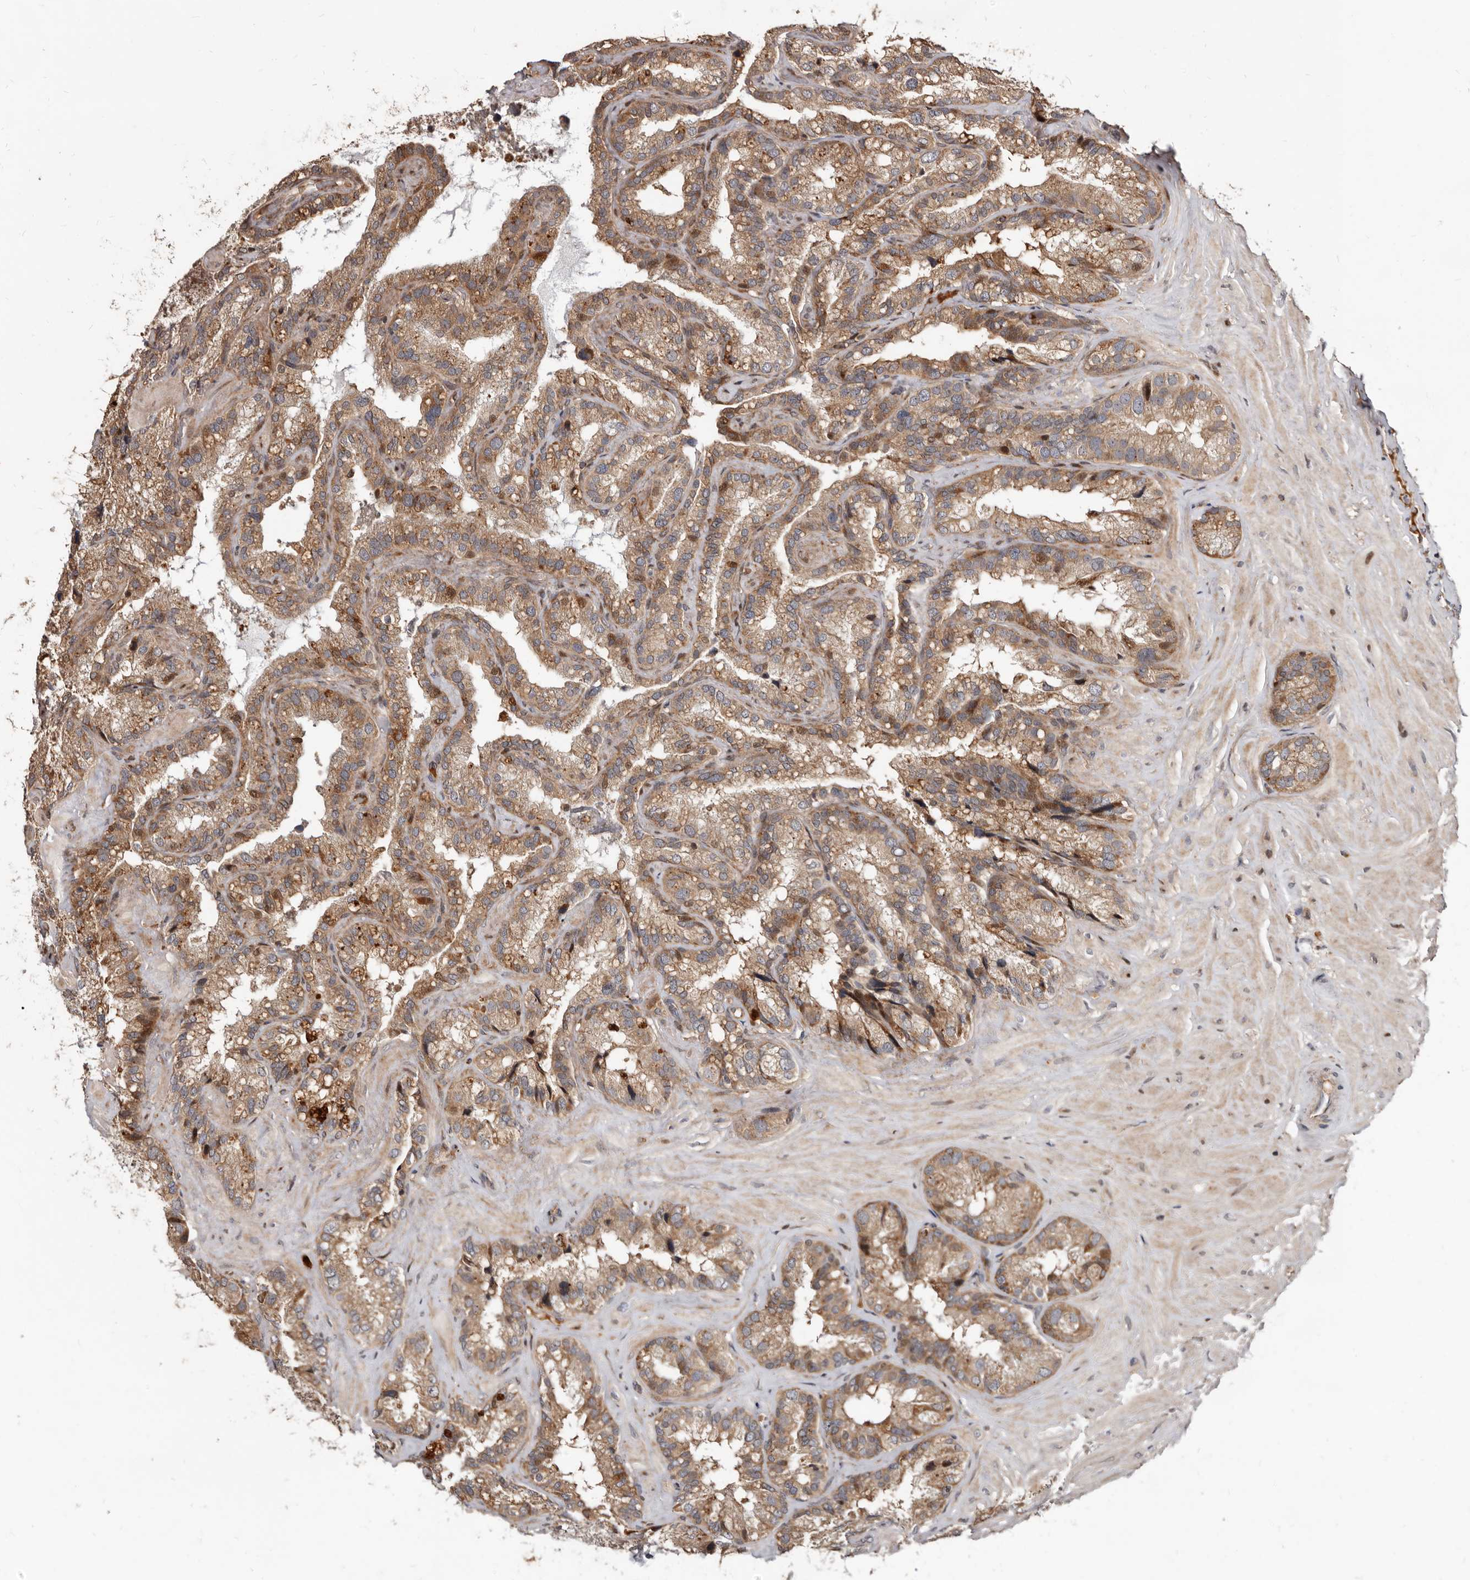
{"staining": {"intensity": "moderate", "quantity": ">75%", "location": "cytoplasmic/membranous"}, "tissue": "seminal vesicle", "cell_type": "Glandular cells", "image_type": "normal", "snomed": [{"axis": "morphology", "description": "Normal tissue, NOS"}, {"axis": "topography", "description": "Prostate"}, {"axis": "topography", "description": "Seminal veicle"}], "caption": "Approximately >75% of glandular cells in unremarkable seminal vesicle show moderate cytoplasmic/membranous protein positivity as visualized by brown immunohistochemical staining.", "gene": "WEE2", "patient": {"sex": "male", "age": 68}}